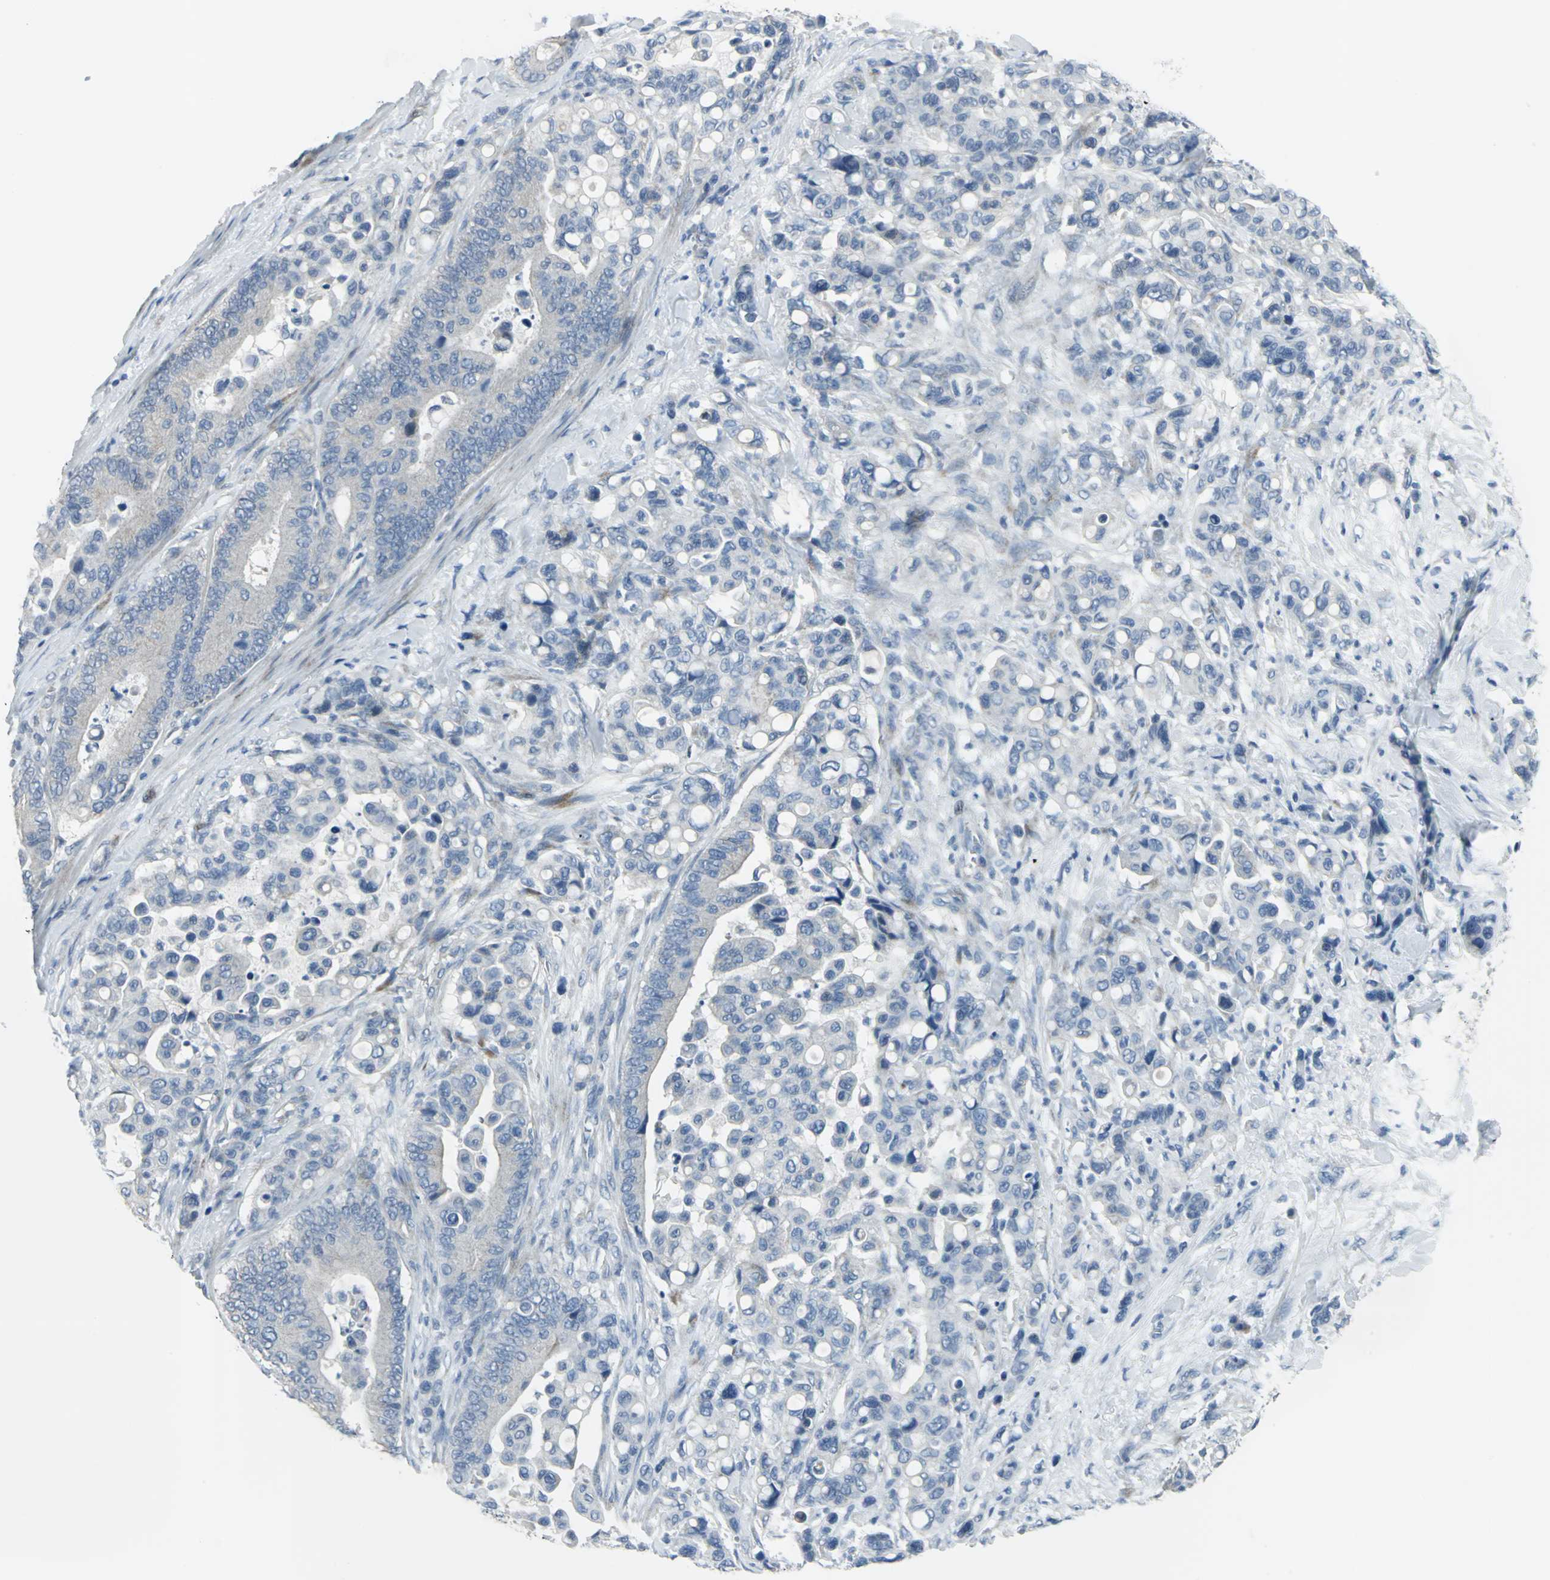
{"staining": {"intensity": "weak", "quantity": ">75%", "location": "cytoplasmic/membranous"}, "tissue": "colorectal cancer", "cell_type": "Tumor cells", "image_type": "cancer", "snomed": [{"axis": "morphology", "description": "Normal tissue, NOS"}, {"axis": "morphology", "description": "Adenocarcinoma, NOS"}, {"axis": "topography", "description": "Colon"}], "caption": "Human colorectal adenocarcinoma stained with a protein marker displays weak staining in tumor cells.", "gene": "DNAI2", "patient": {"sex": "male", "age": 82}}